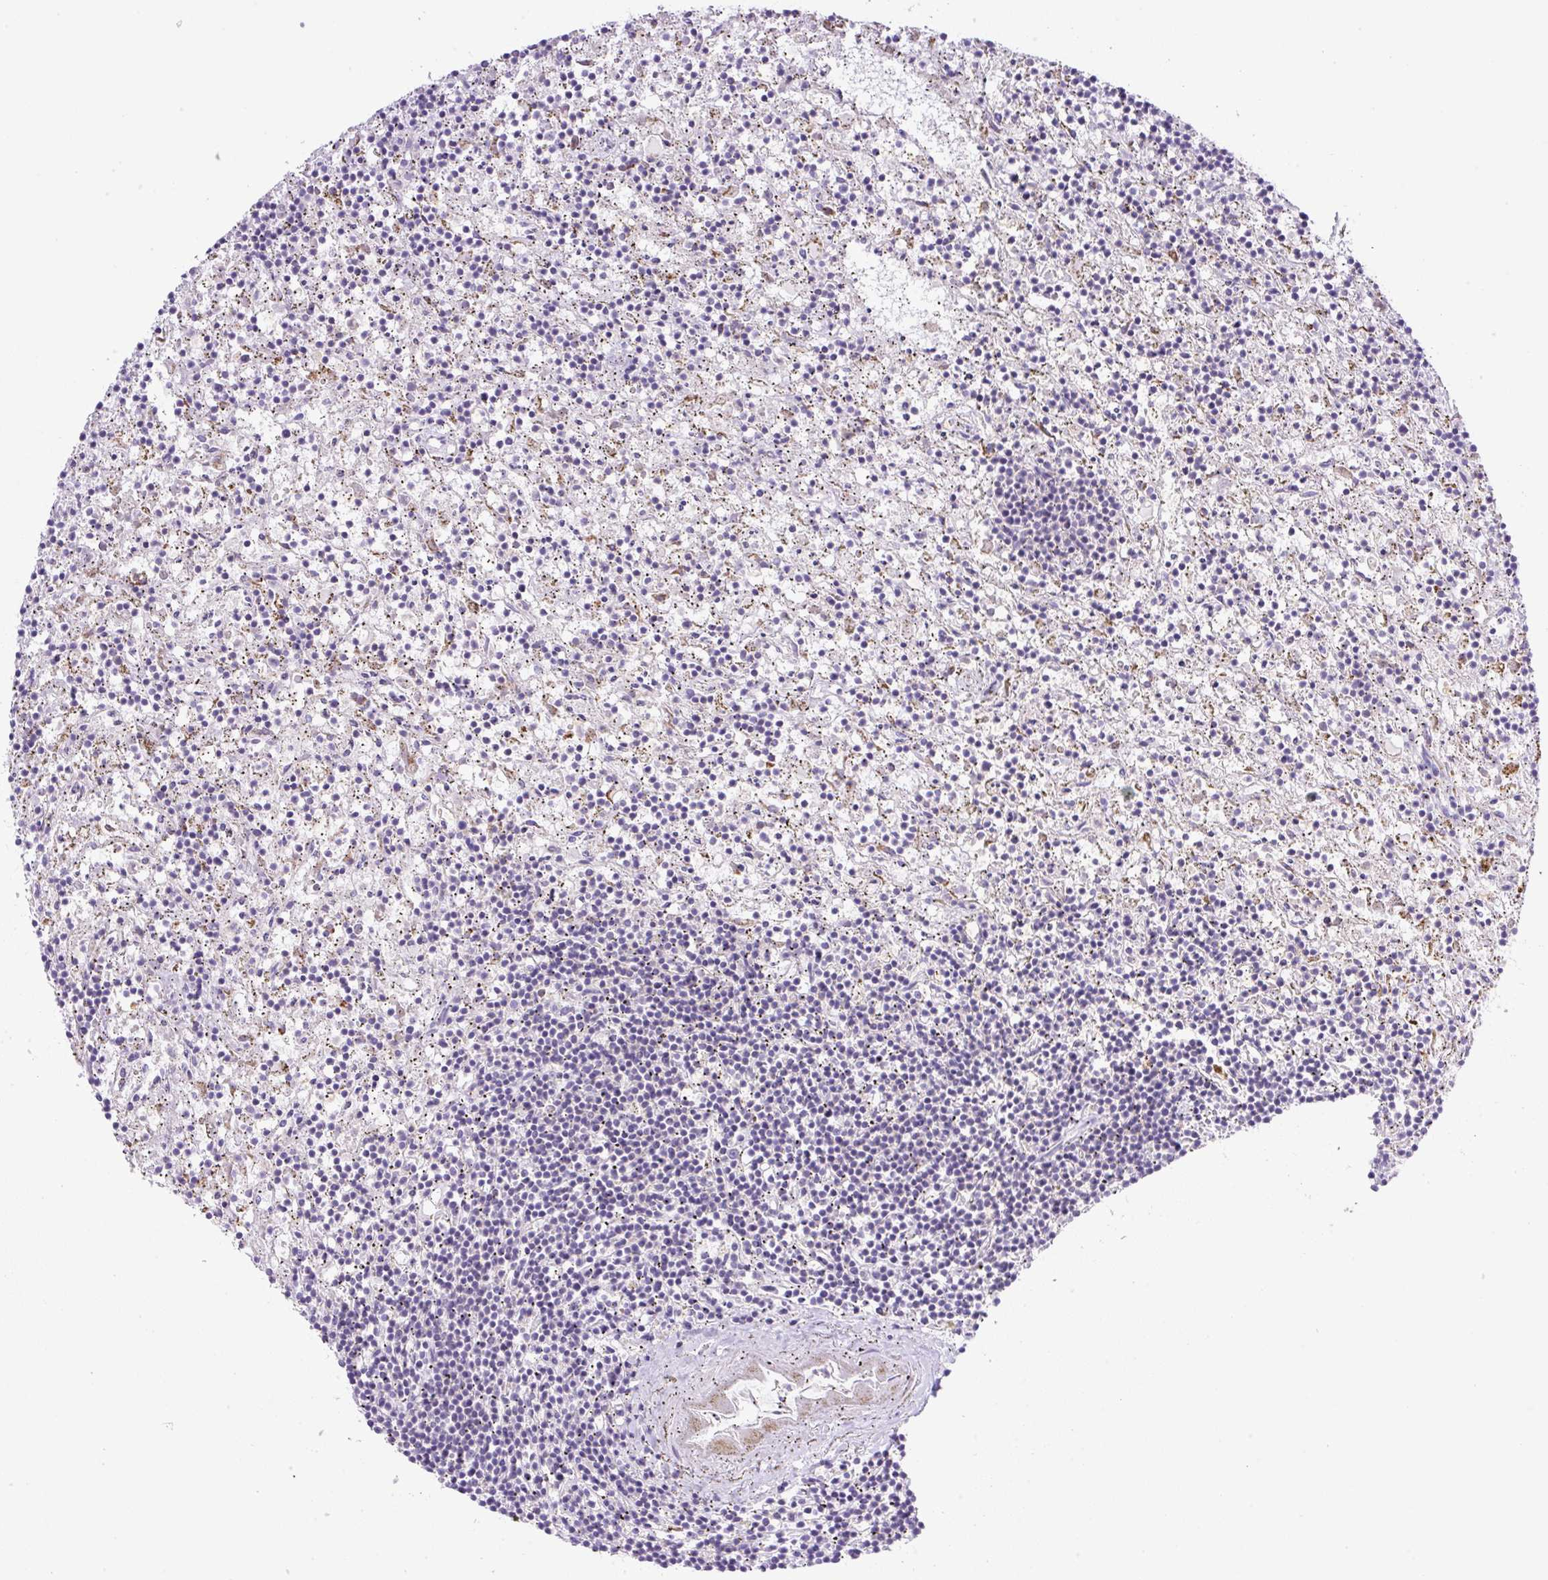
{"staining": {"intensity": "negative", "quantity": "none", "location": "none"}, "tissue": "lymphoma", "cell_type": "Tumor cells", "image_type": "cancer", "snomed": [{"axis": "morphology", "description": "Malignant lymphoma, non-Hodgkin's type, Low grade"}, {"axis": "topography", "description": "Spleen"}], "caption": "High power microscopy image of an immunohistochemistry (IHC) micrograph of malignant lymphoma, non-Hodgkin's type (low-grade), revealing no significant positivity in tumor cells.", "gene": "NF1", "patient": {"sex": "male", "age": 76}}